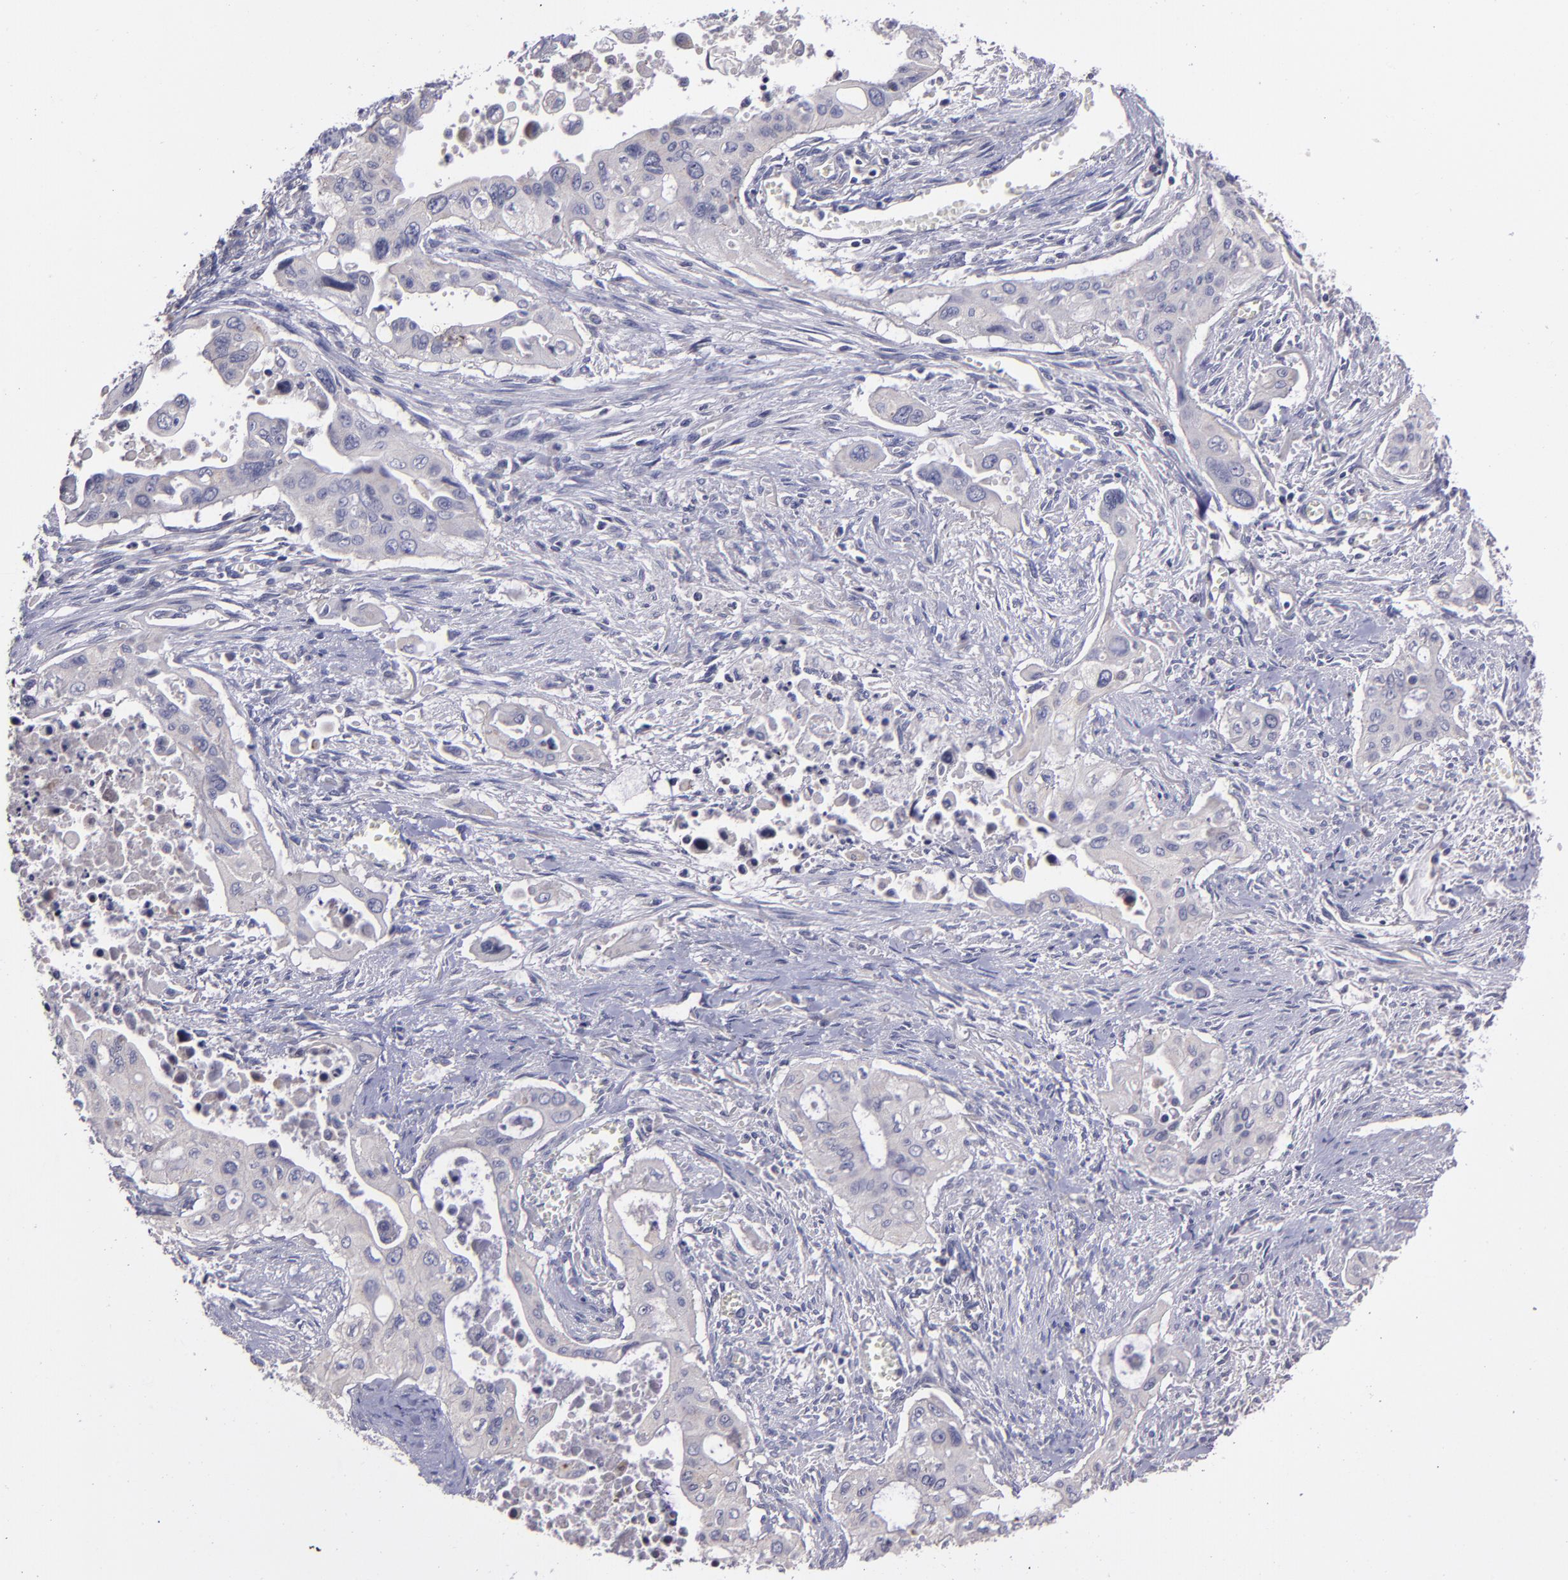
{"staining": {"intensity": "negative", "quantity": "none", "location": "none"}, "tissue": "pancreatic cancer", "cell_type": "Tumor cells", "image_type": "cancer", "snomed": [{"axis": "morphology", "description": "Adenocarcinoma, NOS"}, {"axis": "topography", "description": "Pancreas"}], "caption": "Pancreatic adenocarcinoma stained for a protein using IHC displays no staining tumor cells.", "gene": "MASP1", "patient": {"sex": "male", "age": 77}}